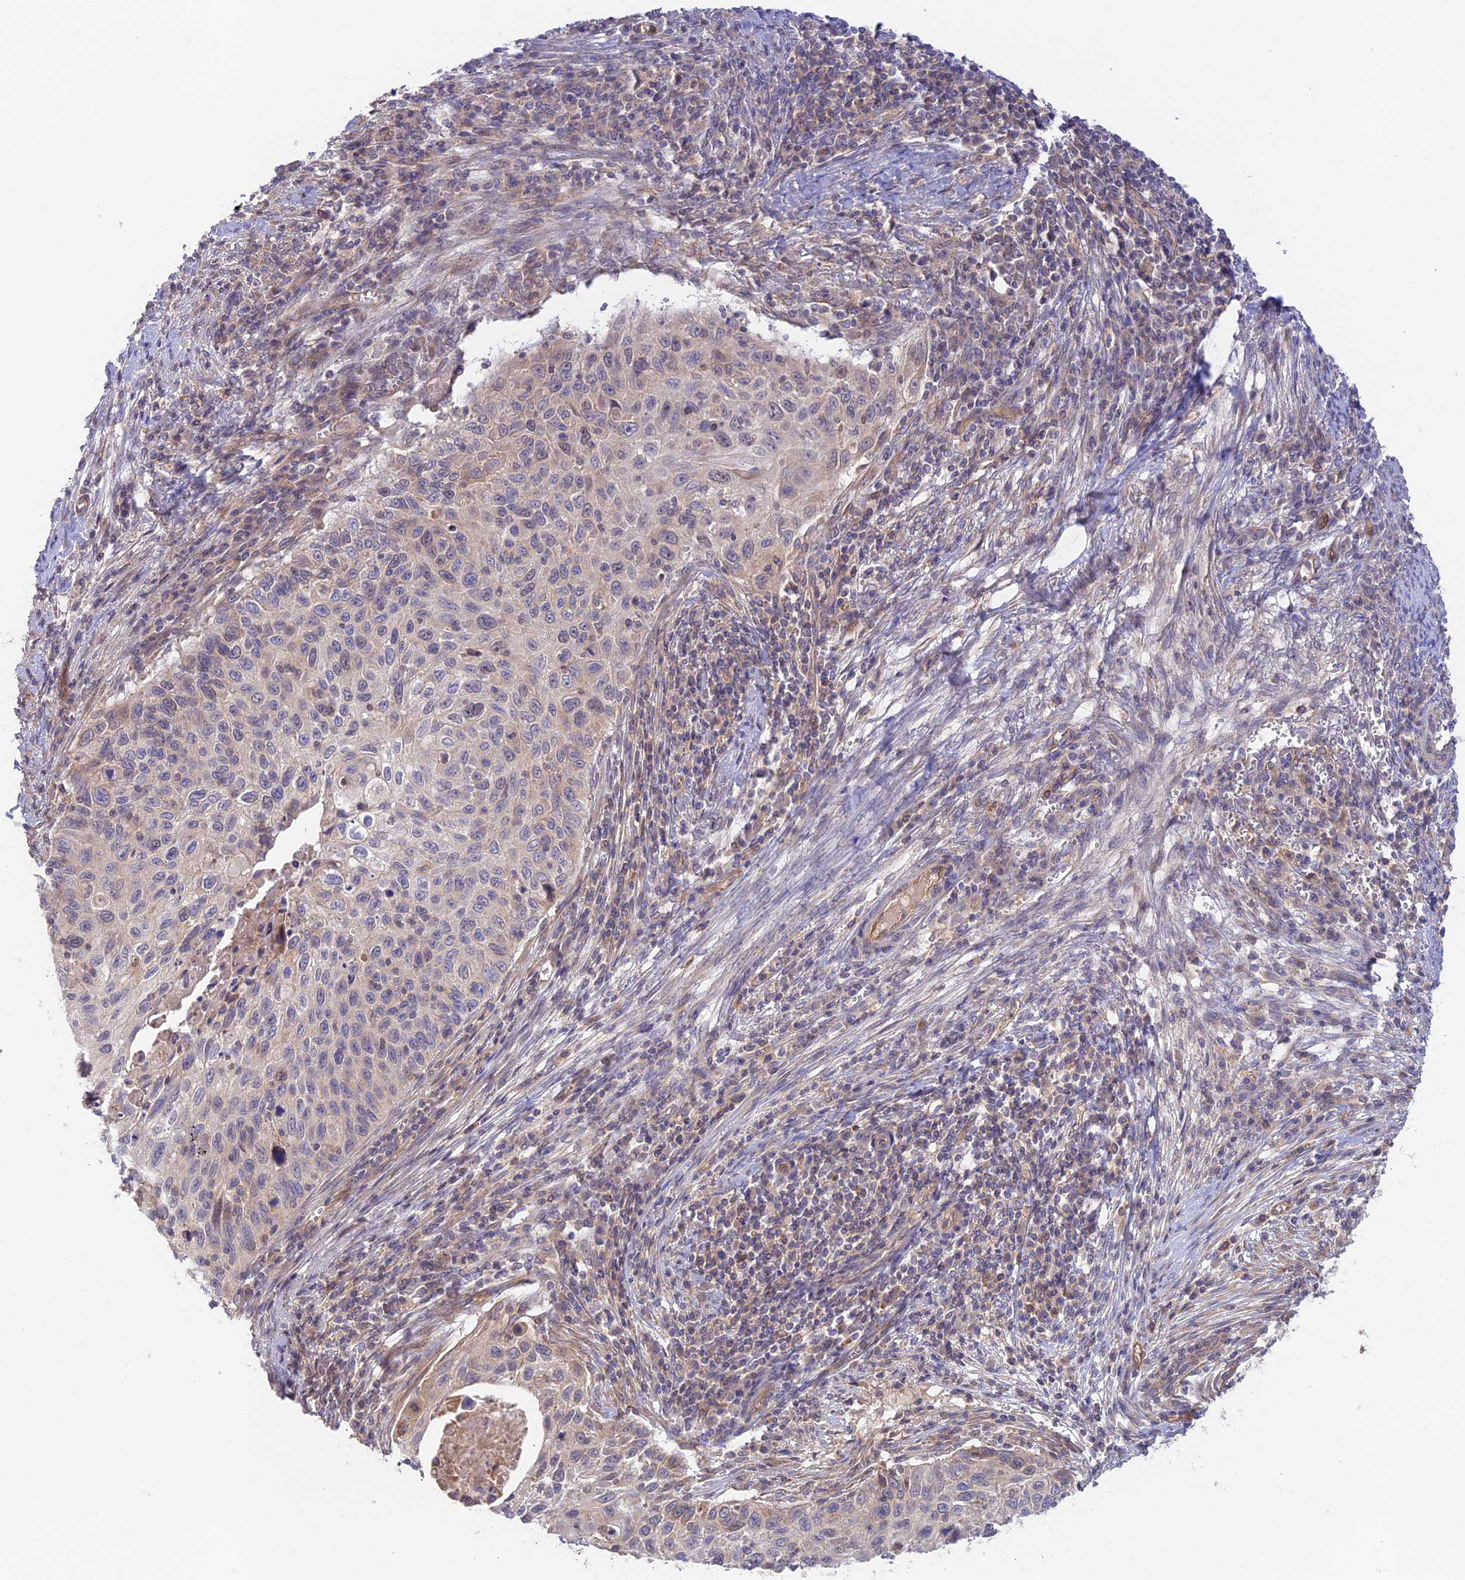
{"staining": {"intensity": "negative", "quantity": "none", "location": "none"}, "tissue": "cervical cancer", "cell_type": "Tumor cells", "image_type": "cancer", "snomed": [{"axis": "morphology", "description": "Squamous cell carcinoma, NOS"}, {"axis": "topography", "description": "Cervix"}], "caption": "IHC of cervical cancer demonstrates no positivity in tumor cells. (DAB (3,3'-diaminobenzidine) immunohistochemistry visualized using brightfield microscopy, high magnification).", "gene": "MYO9A", "patient": {"sex": "female", "age": 70}}